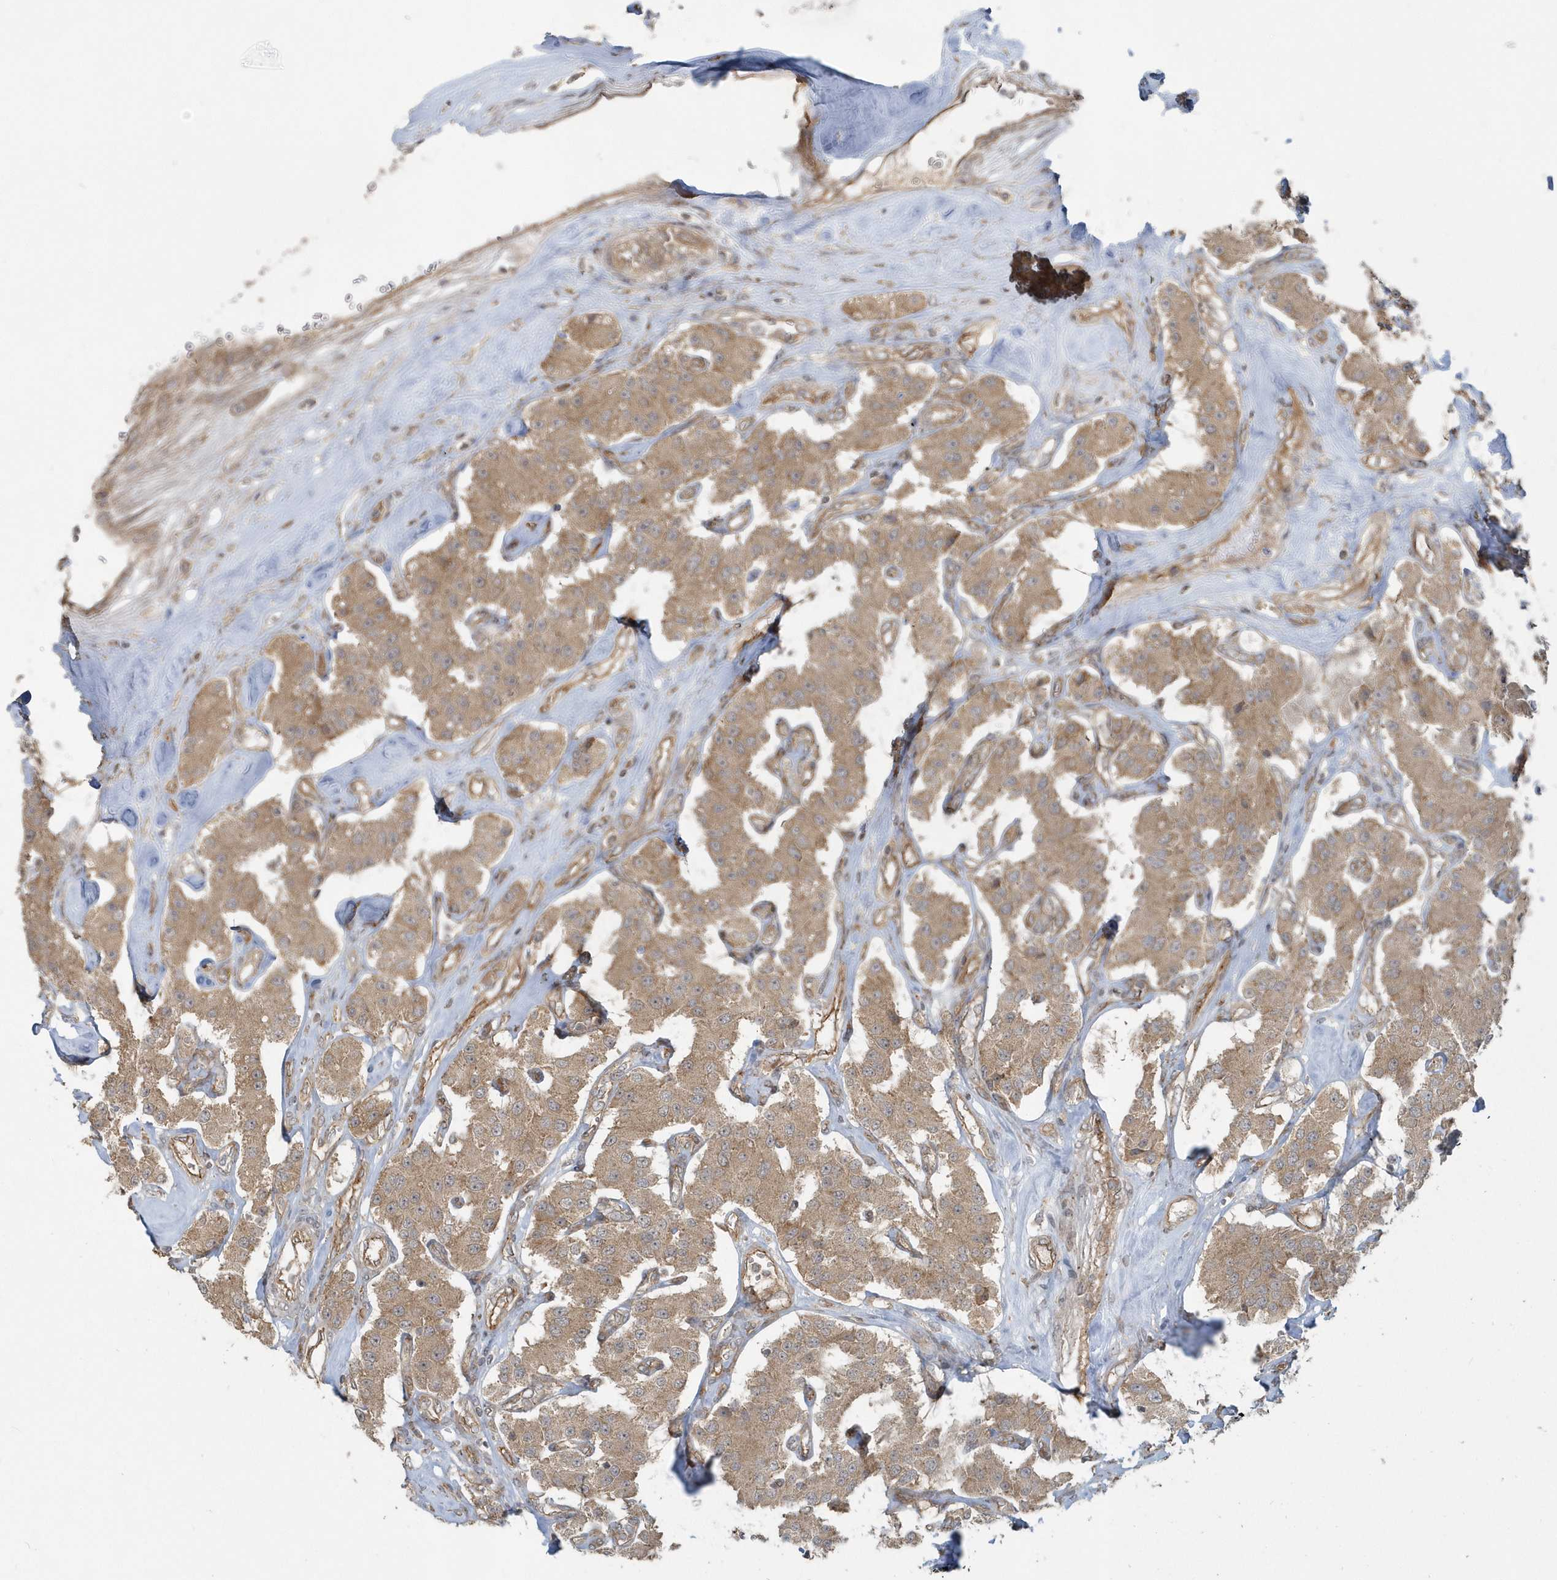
{"staining": {"intensity": "moderate", "quantity": ">75%", "location": "cytoplasmic/membranous"}, "tissue": "carcinoid", "cell_type": "Tumor cells", "image_type": "cancer", "snomed": [{"axis": "morphology", "description": "Carcinoid, malignant, NOS"}, {"axis": "topography", "description": "Pancreas"}], "caption": "Brown immunohistochemical staining in carcinoid (malignant) exhibits moderate cytoplasmic/membranous positivity in approximately >75% of tumor cells.", "gene": "STIM2", "patient": {"sex": "male", "age": 41}}